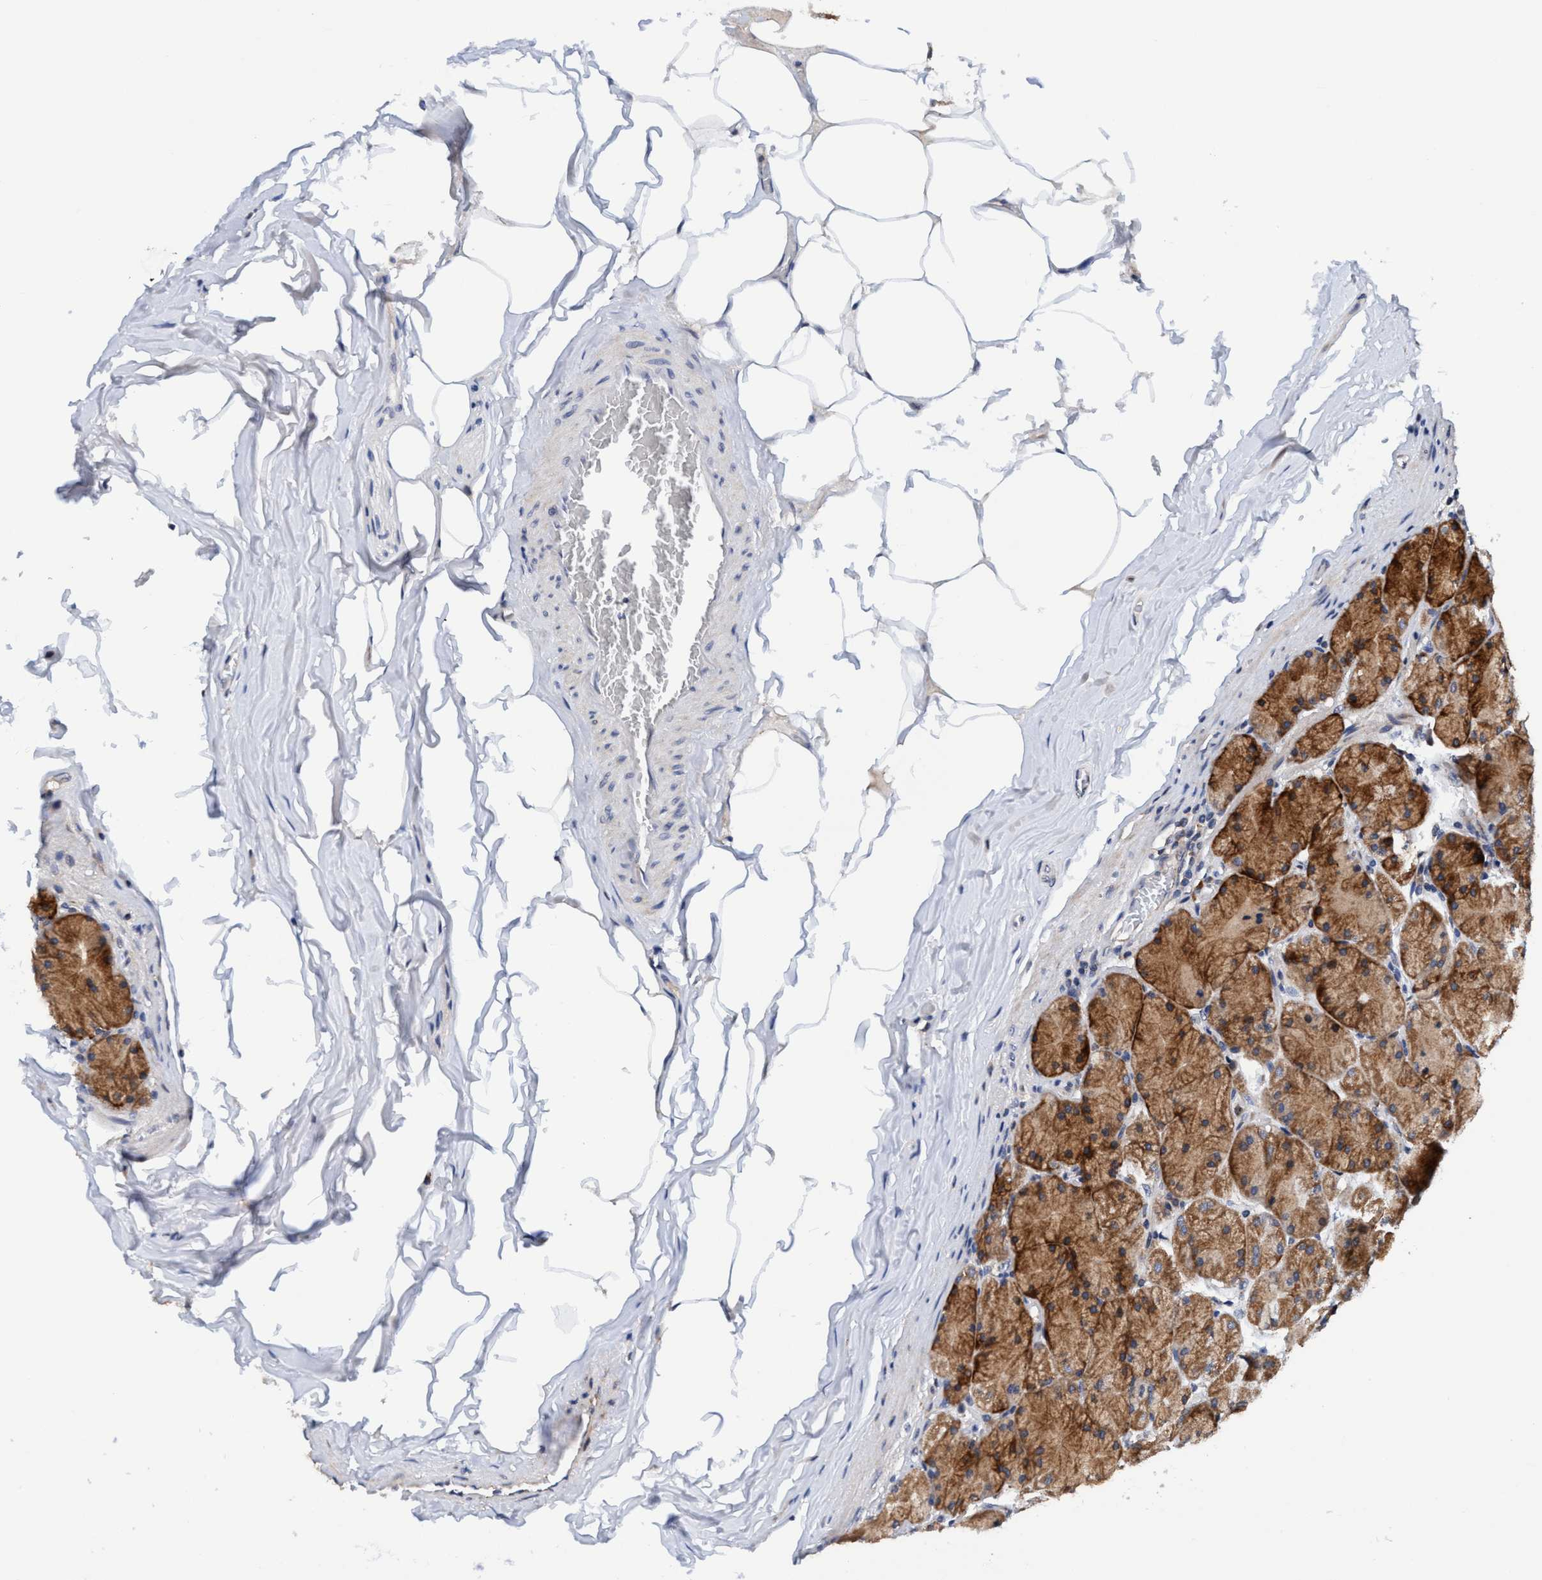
{"staining": {"intensity": "moderate", "quantity": ">75%", "location": "cytoplasmic/membranous"}, "tissue": "stomach", "cell_type": "Glandular cells", "image_type": "normal", "snomed": [{"axis": "morphology", "description": "Normal tissue, NOS"}, {"axis": "topography", "description": "Stomach, upper"}], "caption": "This photomicrograph shows benign stomach stained with IHC to label a protein in brown. The cytoplasmic/membranous of glandular cells show moderate positivity for the protein. Nuclei are counter-stained blue.", "gene": "AGAP2", "patient": {"sex": "female", "age": 56}}